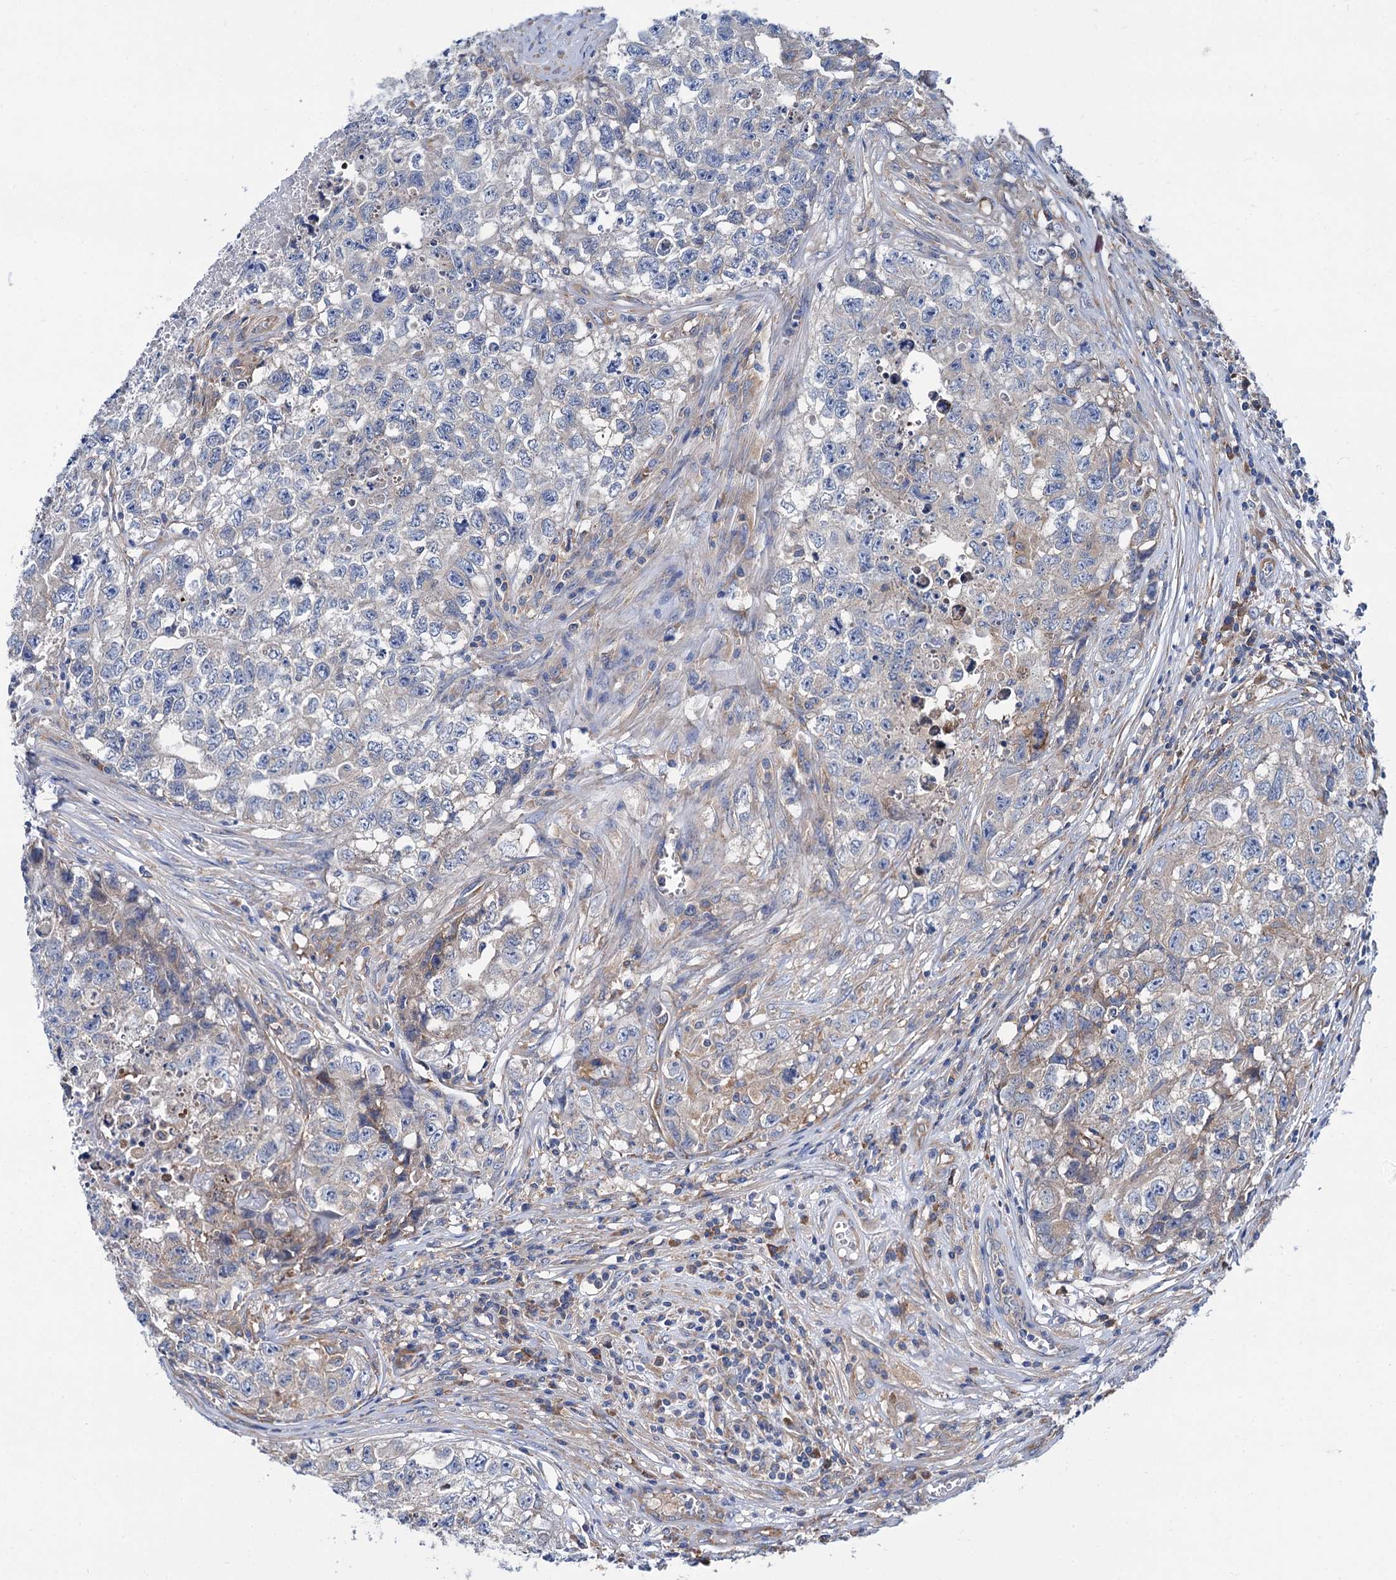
{"staining": {"intensity": "negative", "quantity": "none", "location": "none"}, "tissue": "testis cancer", "cell_type": "Tumor cells", "image_type": "cancer", "snomed": [{"axis": "morphology", "description": "Seminoma, NOS"}, {"axis": "morphology", "description": "Carcinoma, Embryonal, NOS"}, {"axis": "topography", "description": "Testis"}], "caption": "Protein analysis of testis cancer (embryonal carcinoma) reveals no significant staining in tumor cells.", "gene": "TRIM55", "patient": {"sex": "male", "age": 43}}